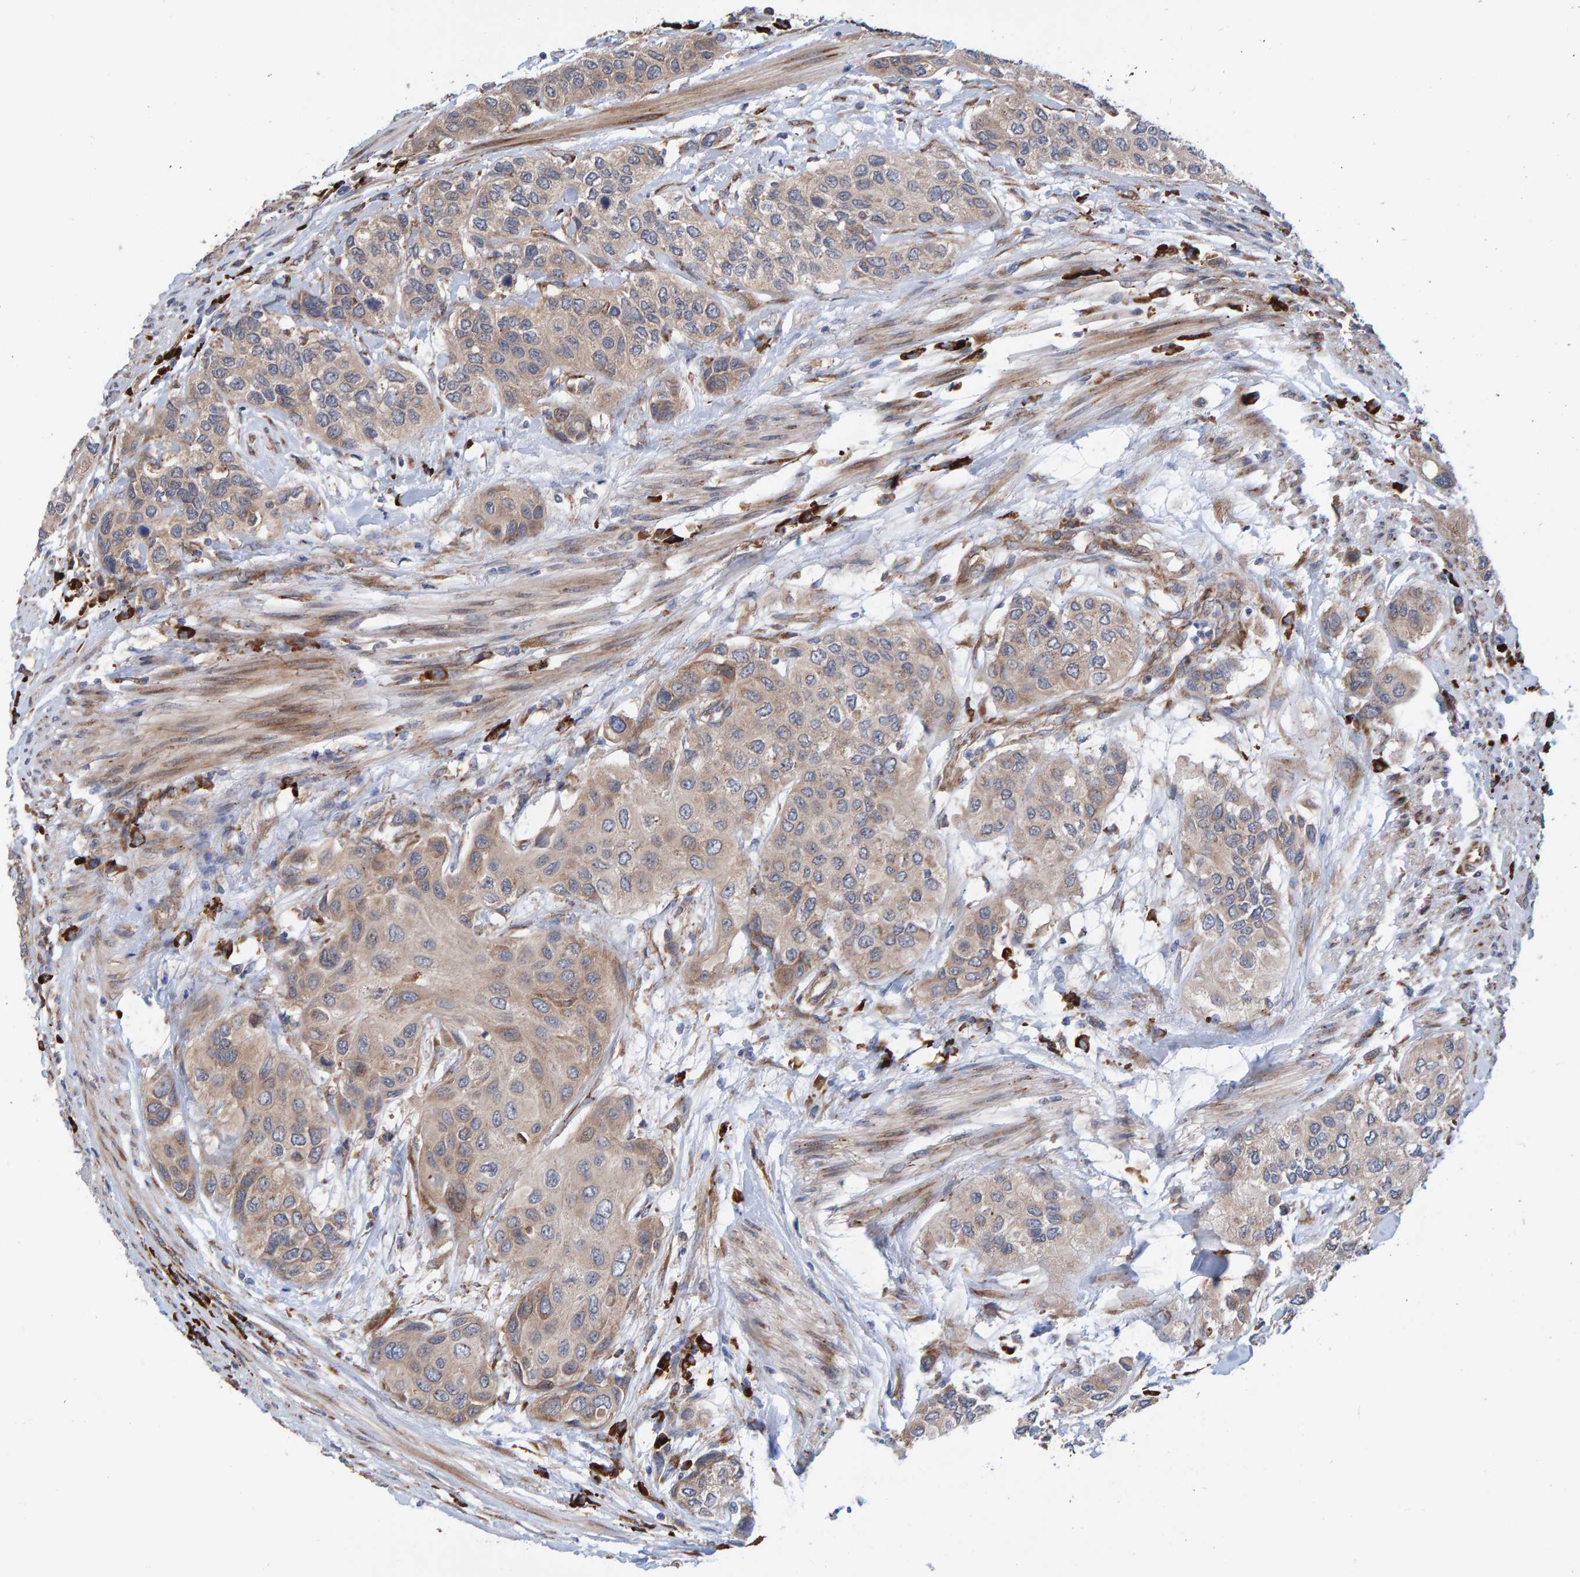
{"staining": {"intensity": "weak", "quantity": "<25%", "location": "cytoplasmic/membranous"}, "tissue": "urothelial cancer", "cell_type": "Tumor cells", "image_type": "cancer", "snomed": [{"axis": "morphology", "description": "Urothelial carcinoma, High grade"}, {"axis": "topography", "description": "Urinary bladder"}], "caption": "This histopathology image is of urothelial cancer stained with immunohistochemistry (IHC) to label a protein in brown with the nuclei are counter-stained blue. There is no positivity in tumor cells. (Brightfield microscopy of DAB (3,3'-diaminobenzidine) immunohistochemistry (IHC) at high magnification).", "gene": "KIAA0753", "patient": {"sex": "female", "age": 56}}